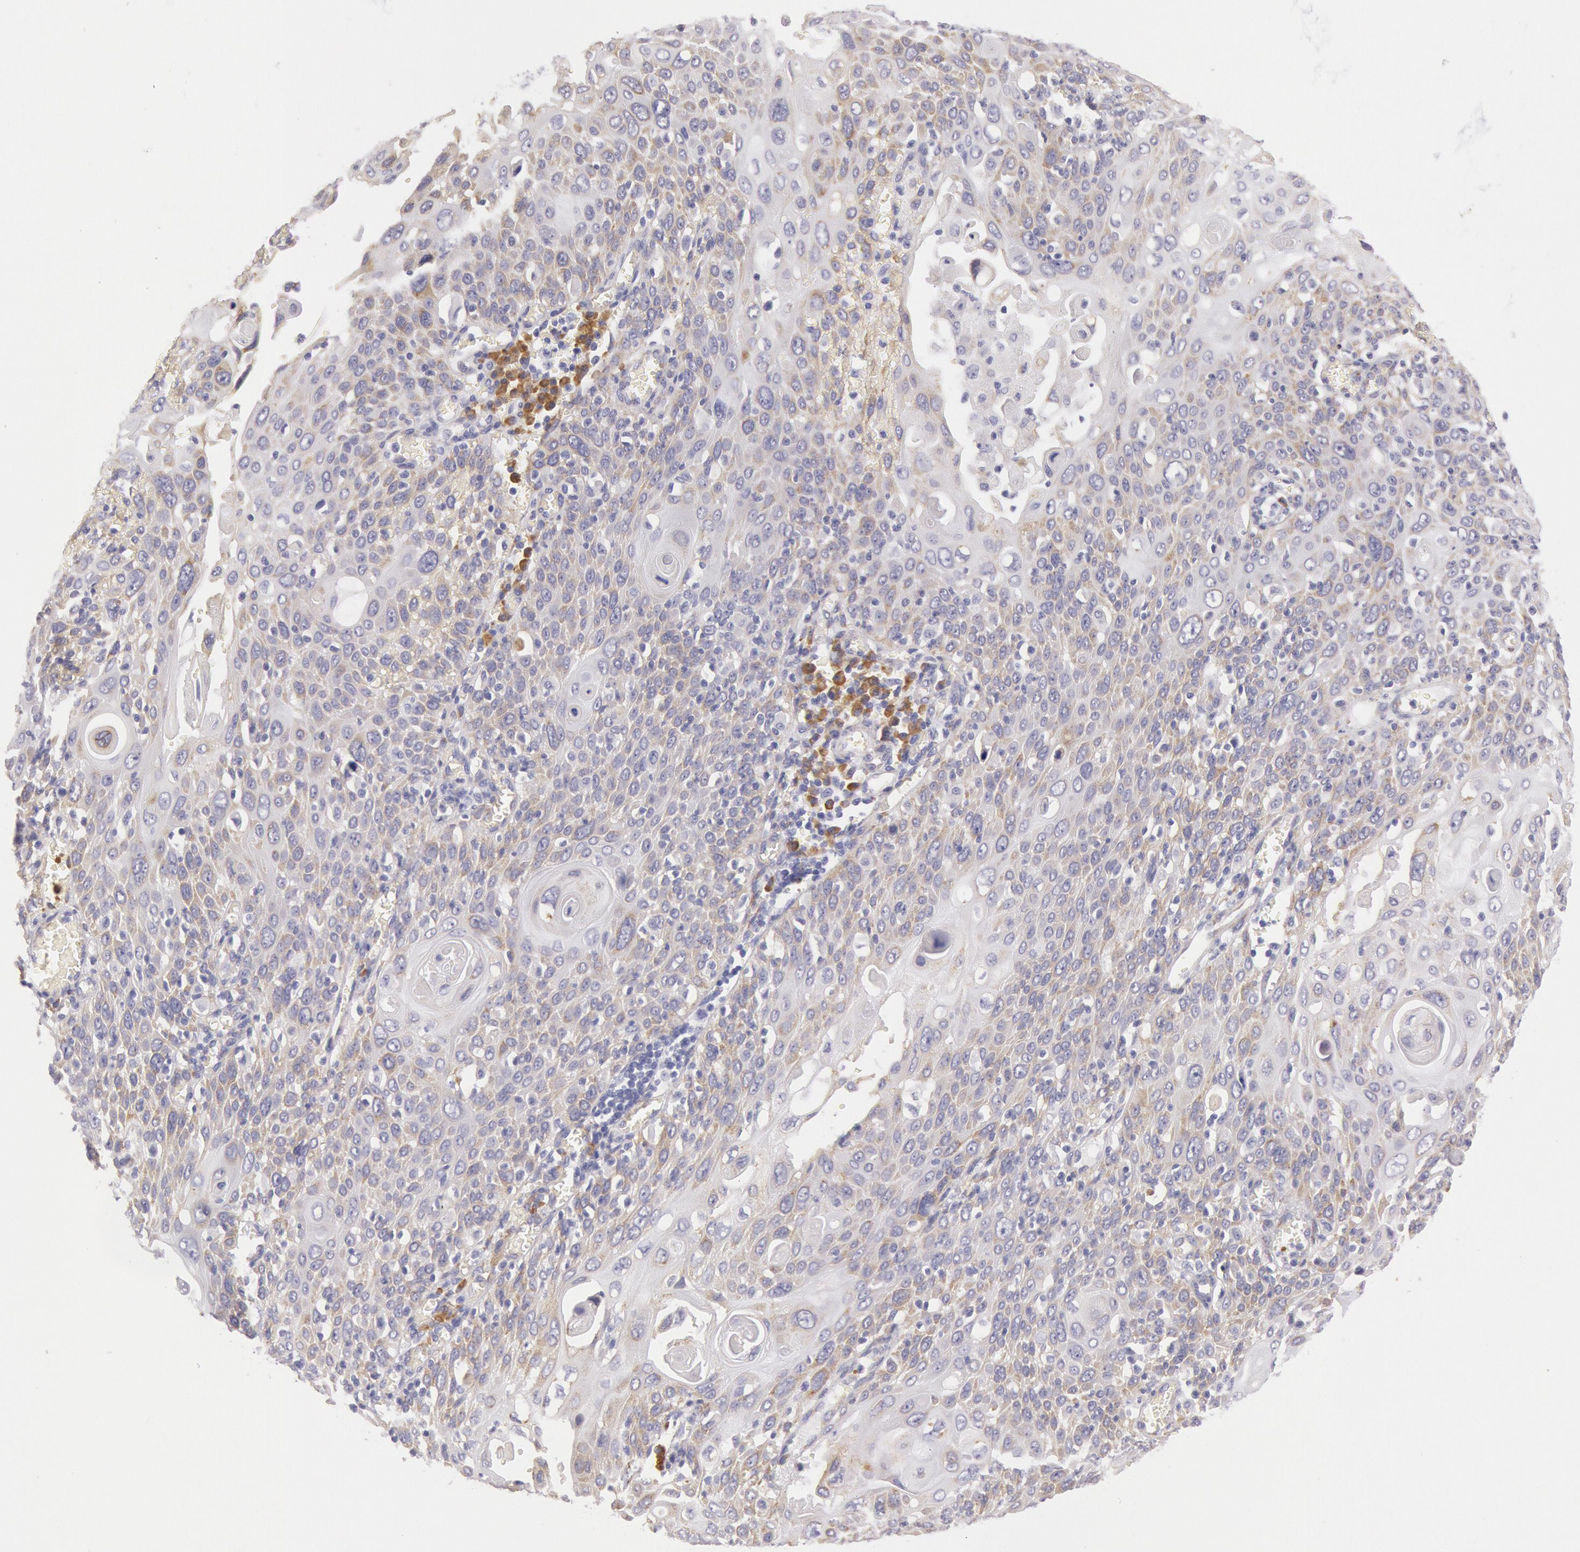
{"staining": {"intensity": "weak", "quantity": "25%-75%", "location": "cytoplasmic/membranous"}, "tissue": "cervical cancer", "cell_type": "Tumor cells", "image_type": "cancer", "snomed": [{"axis": "morphology", "description": "Squamous cell carcinoma, NOS"}, {"axis": "topography", "description": "Cervix"}], "caption": "Cervical cancer stained for a protein exhibits weak cytoplasmic/membranous positivity in tumor cells.", "gene": "CIDEB", "patient": {"sex": "female", "age": 54}}